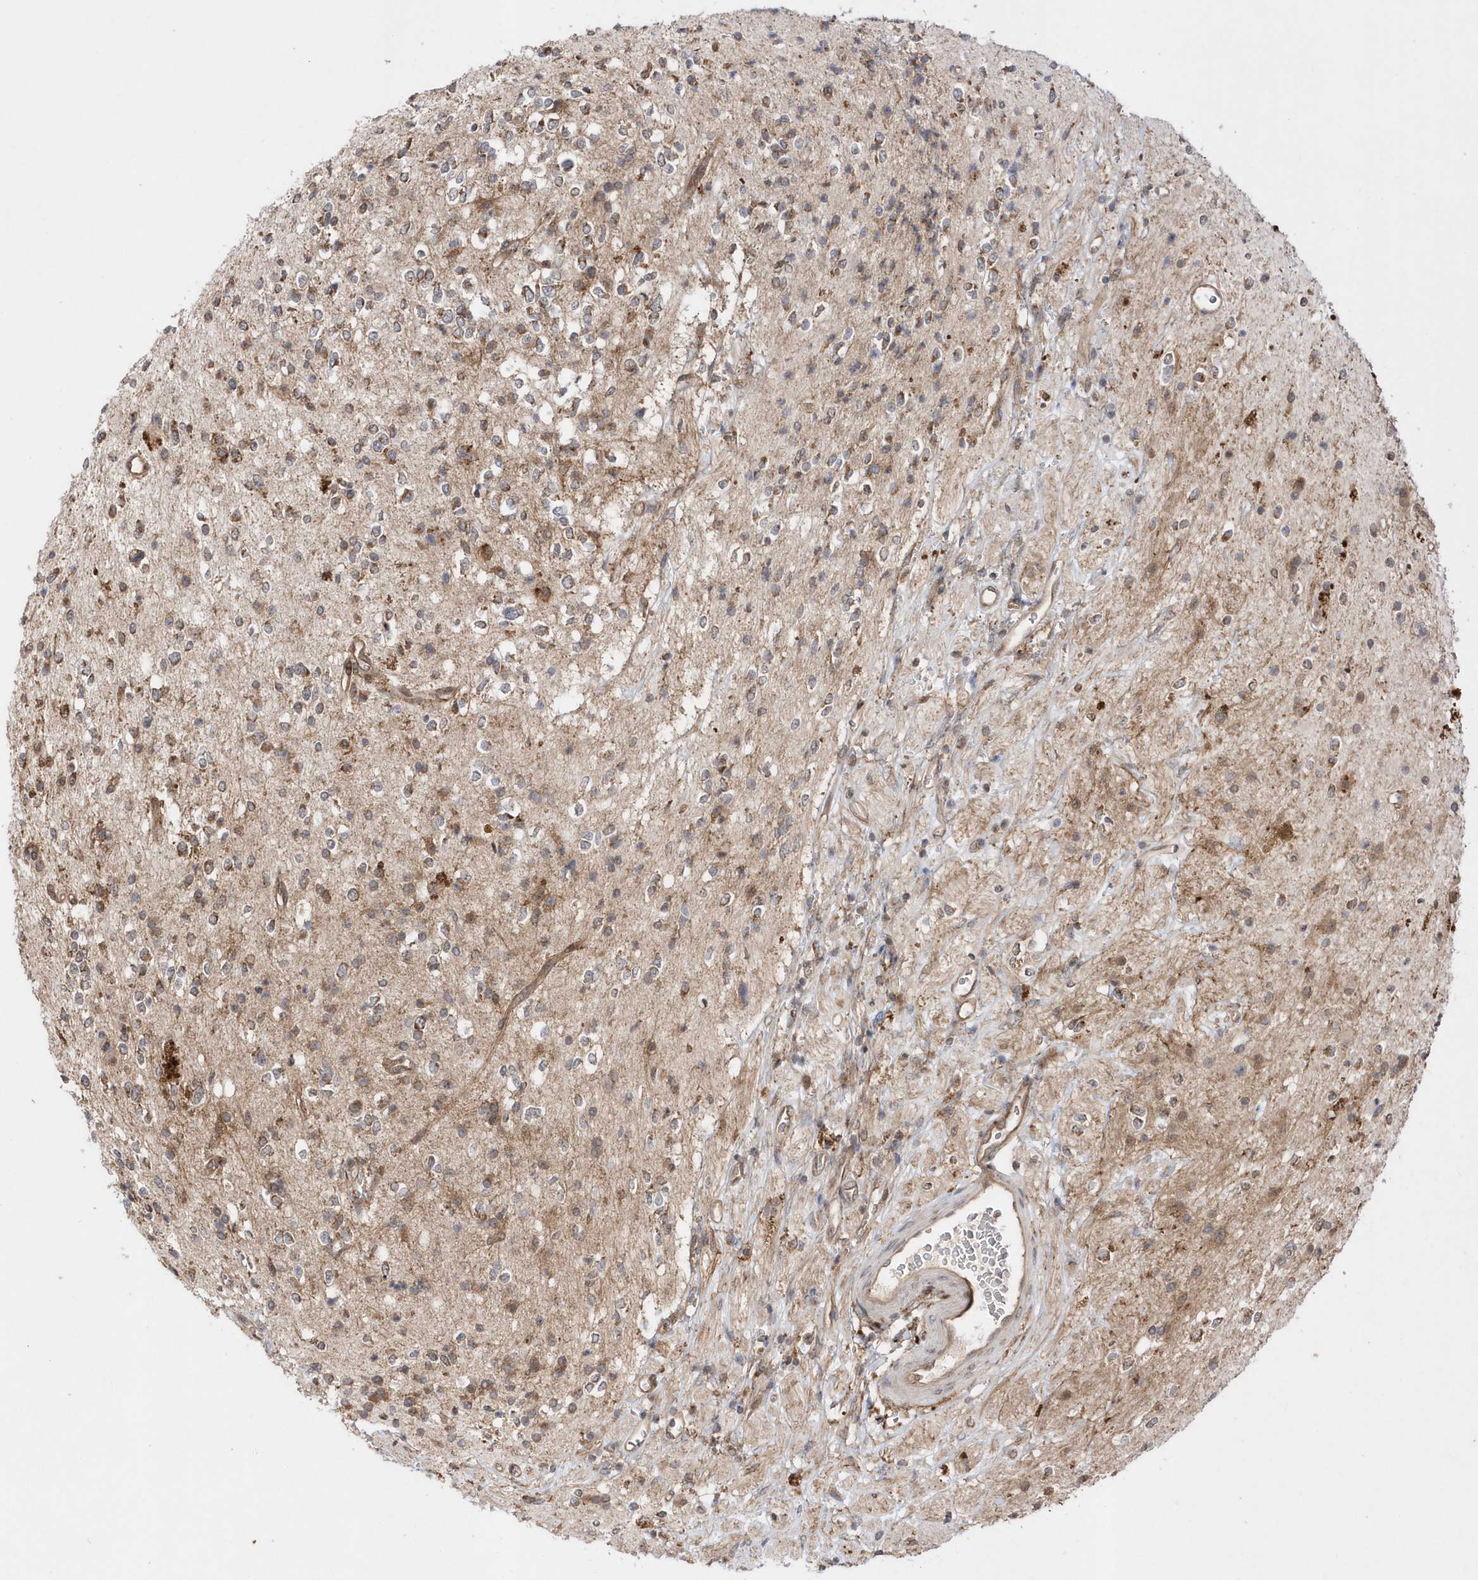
{"staining": {"intensity": "weak", "quantity": "25%-75%", "location": "cytoplasmic/membranous"}, "tissue": "glioma", "cell_type": "Tumor cells", "image_type": "cancer", "snomed": [{"axis": "morphology", "description": "Glioma, malignant, High grade"}, {"axis": "topography", "description": "Brain"}], "caption": "Weak cytoplasmic/membranous protein staining is seen in about 25%-75% of tumor cells in glioma. (brown staining indicates protein expression, while blue staining denotes nuclei).", "gene": "DALRD3", "patient": {"sex": "male", "age": 34}}